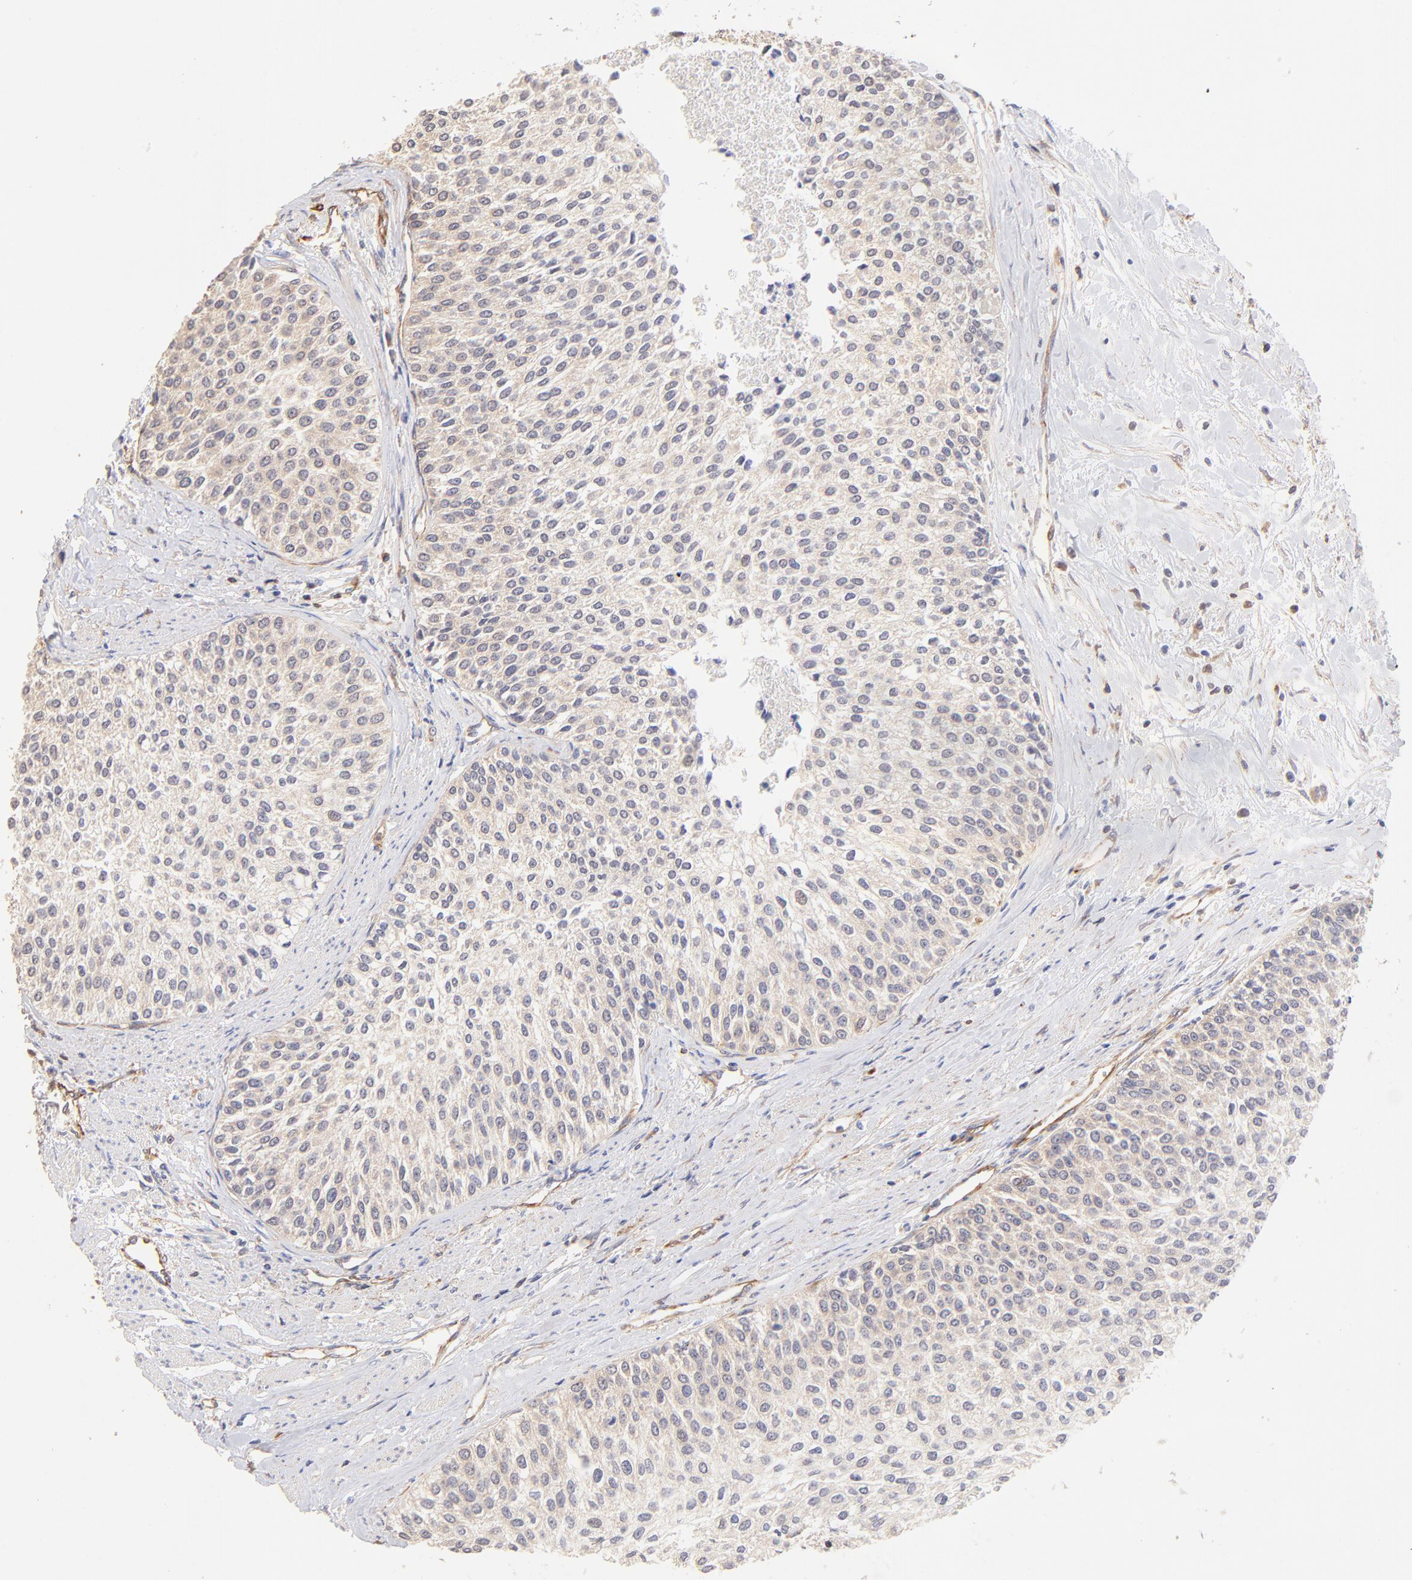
{"staining": {"intensity": "weak", "quantity": ">75%", "location": "cytoplasmic/membranous"}, "tissue": "urothelial cancer", "cell_type": "Tumor cells", "image_type": "cancer", "snomed": [{"axis": "morphology", "description": "Urothelial carcinoma, Low grade"}, {"axis": "topography", "description": "Urinary bladder"}], "caption": "Immunohistochemistry micrograph of urothelial cancer stained for a protein (brown), which reveals low levels of weak cytoplasmic/membranous positivity in about >75% of tumor cells.", "gene": "TNFAIP3", "patient": {"sex": "female", "age": 73}}